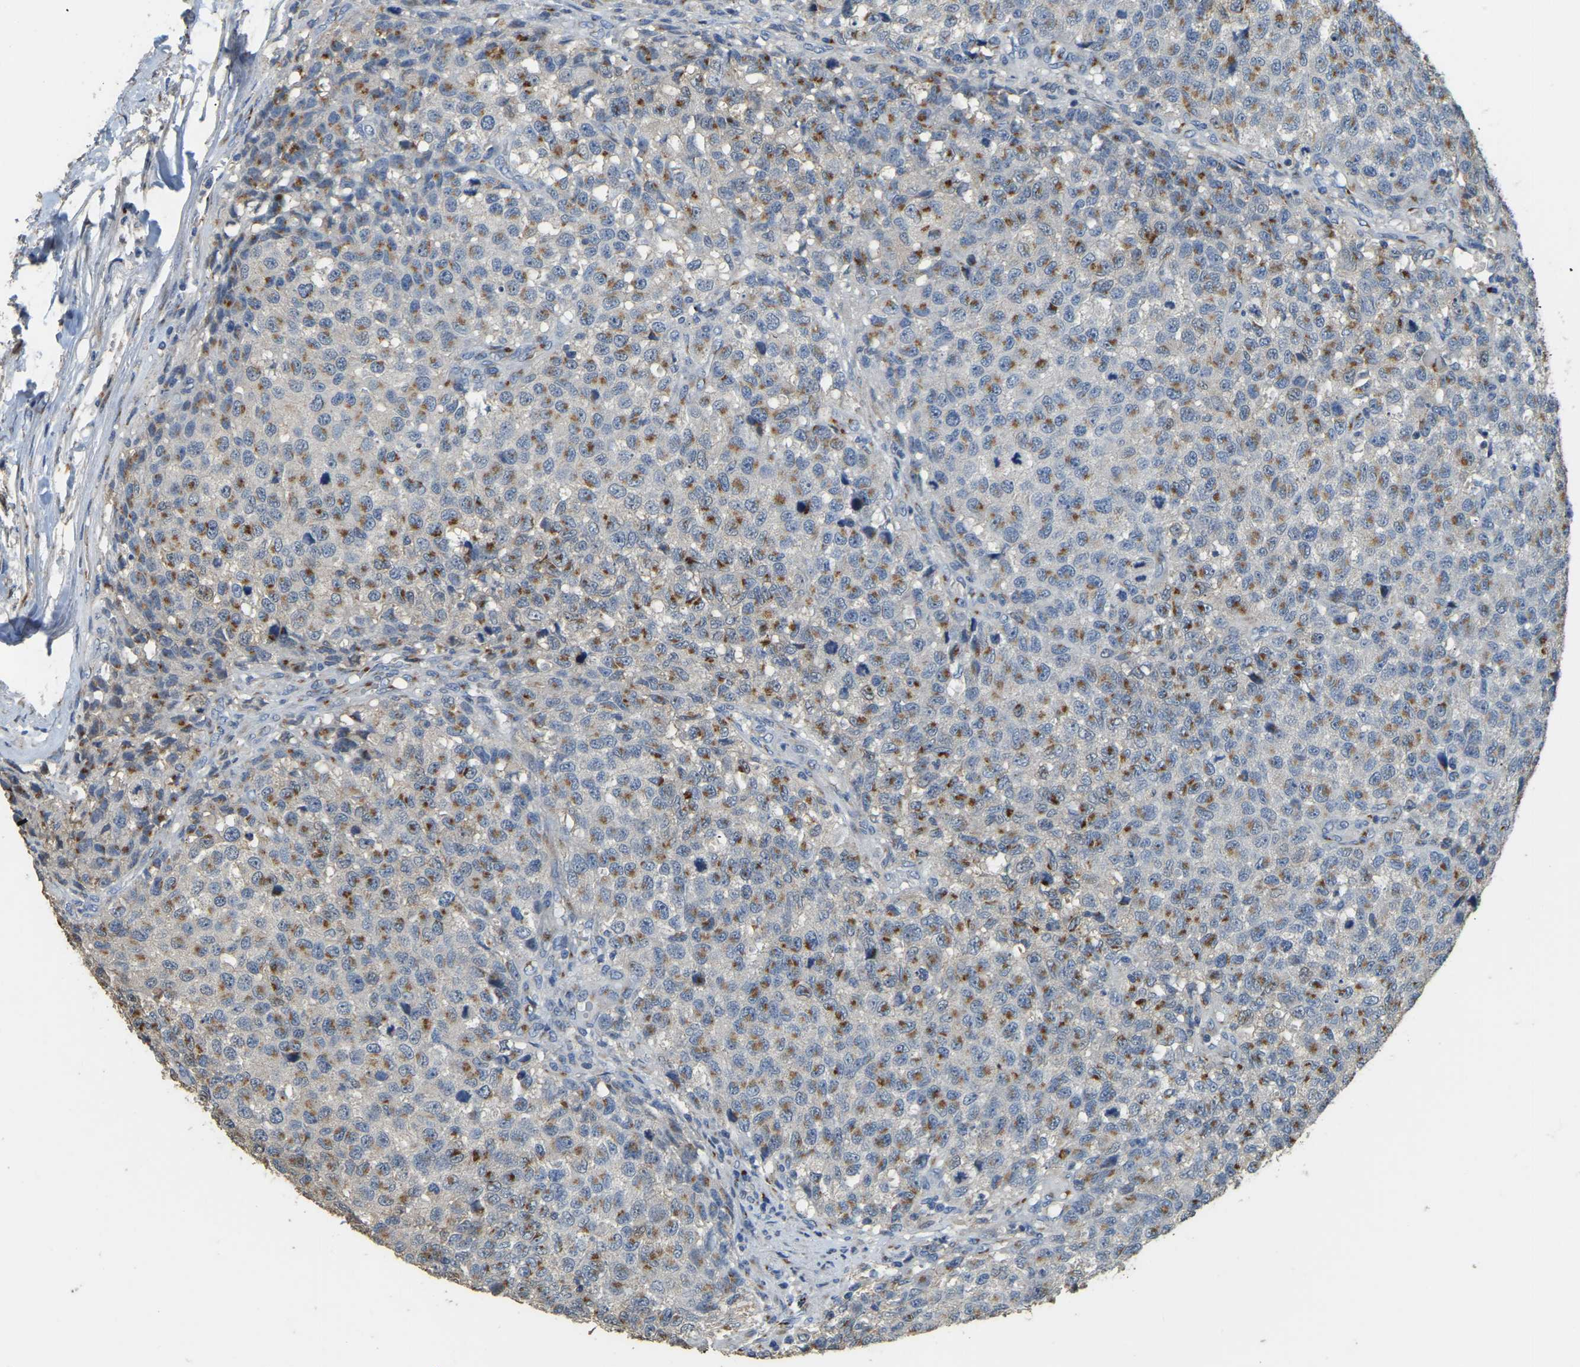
{"staining": {"intensity": "moderate", "quantity": ">75%", "location": "cytoplasmic/membranous"}, "tissue": "testis cancer", "cell_type": "Tumor cells", "image_type": "cancer", "snomed": [{"axis": "morphology", "description": "Seminoma, NOS"}, {"axis": "topography", "description": "Testis"}], "caption": "Protein staining displays moderate cytoplasmic/membranous expression in about >75% of tumor cells in testis seminoma.", "gene": "FAM174A", "patient": {"sex": "male", "age": 59}}